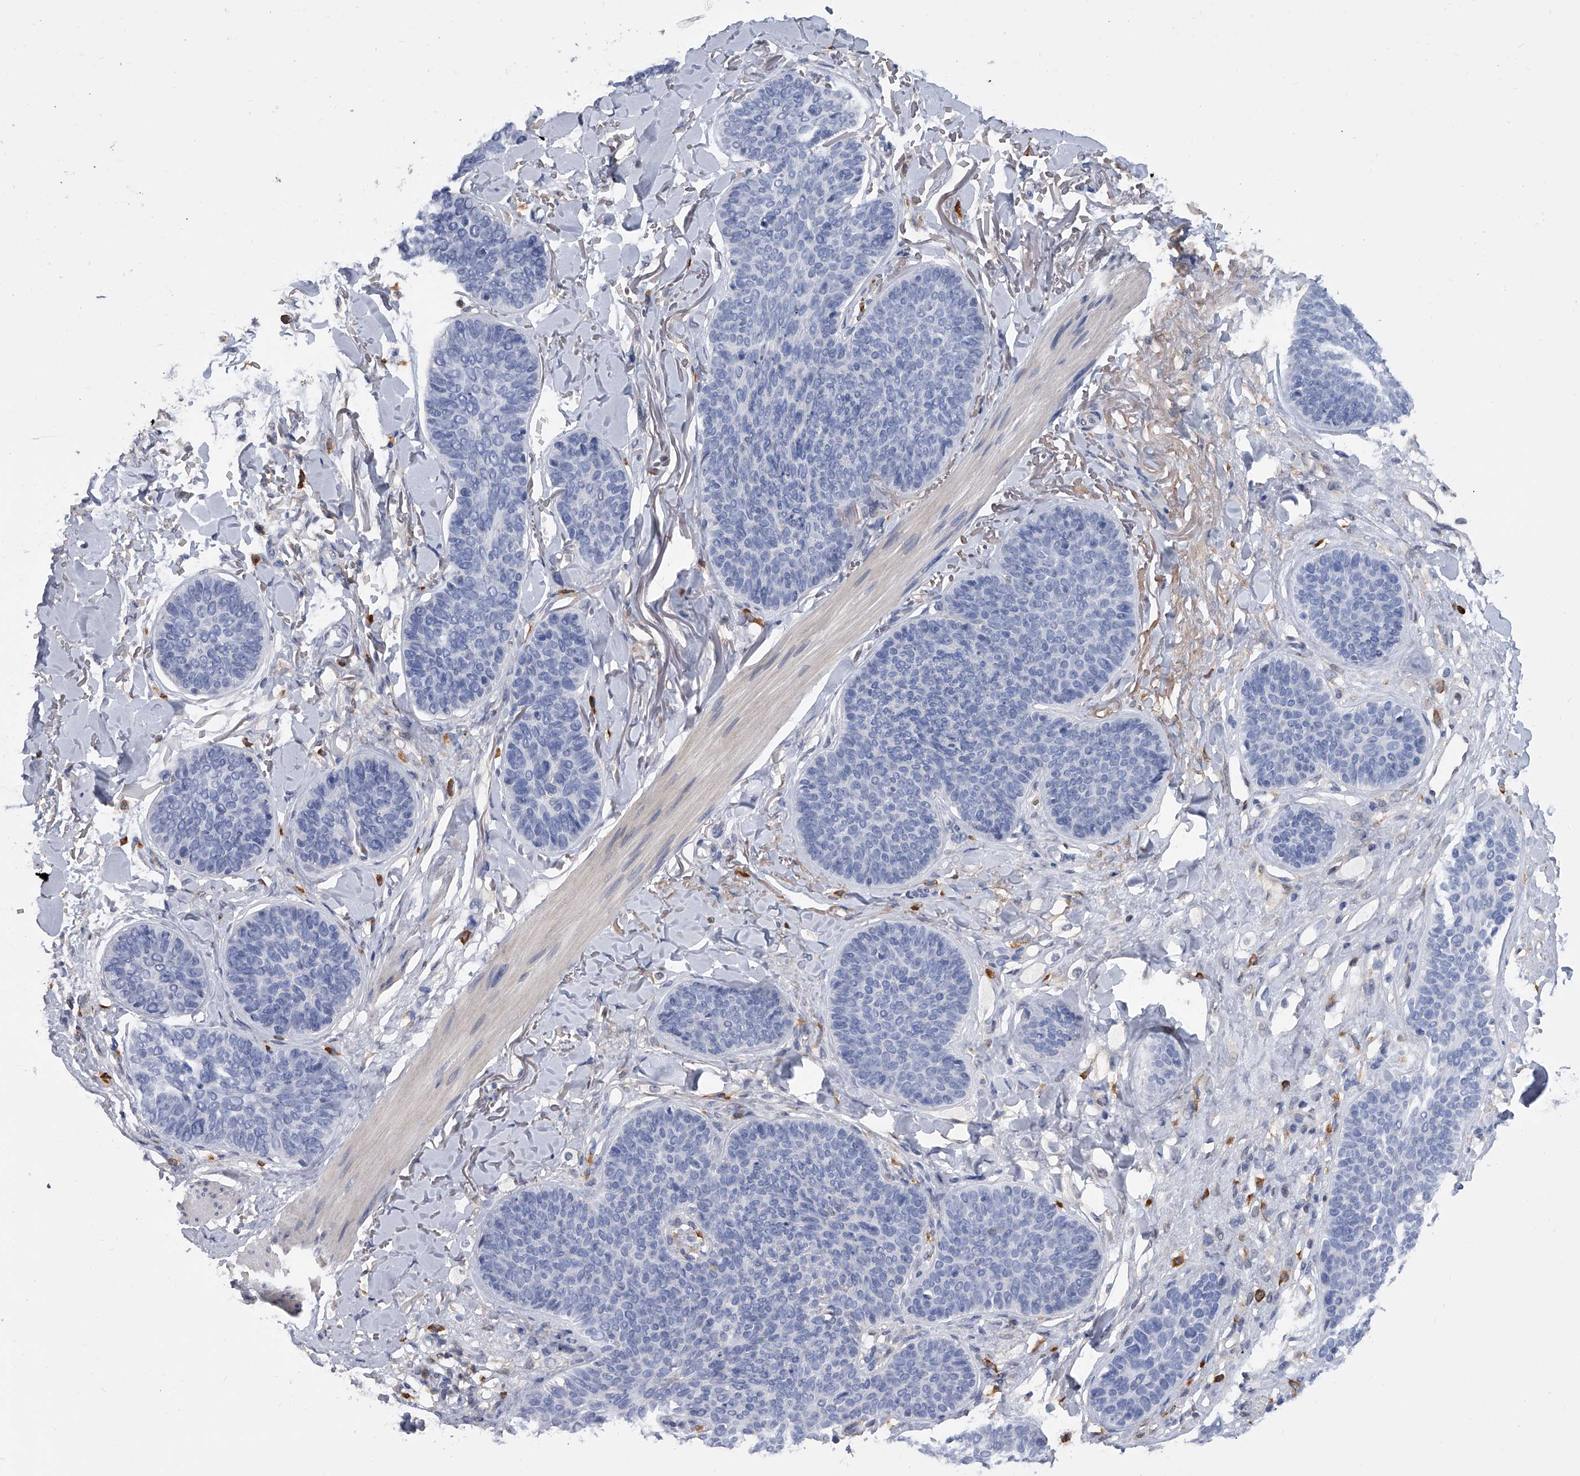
{"staining": {"intensity": "negative", "quantity": "none", "location": "none"}, "tissue": "skin cancer", "cell_type": "Tumor cells", "image_type": "cancer", "snomed": [{"axis": "morphology", "description": "Basal cell carcinoma"}, {"axis": "topography", "description": "Skin"}], "caption": "Skin basal cell carcinoma was stained to show a protein in brown. There is no significant expression in tumor cells.", "gene": "SERPINB9", "patient": {"sex": "male", "age": 85}}